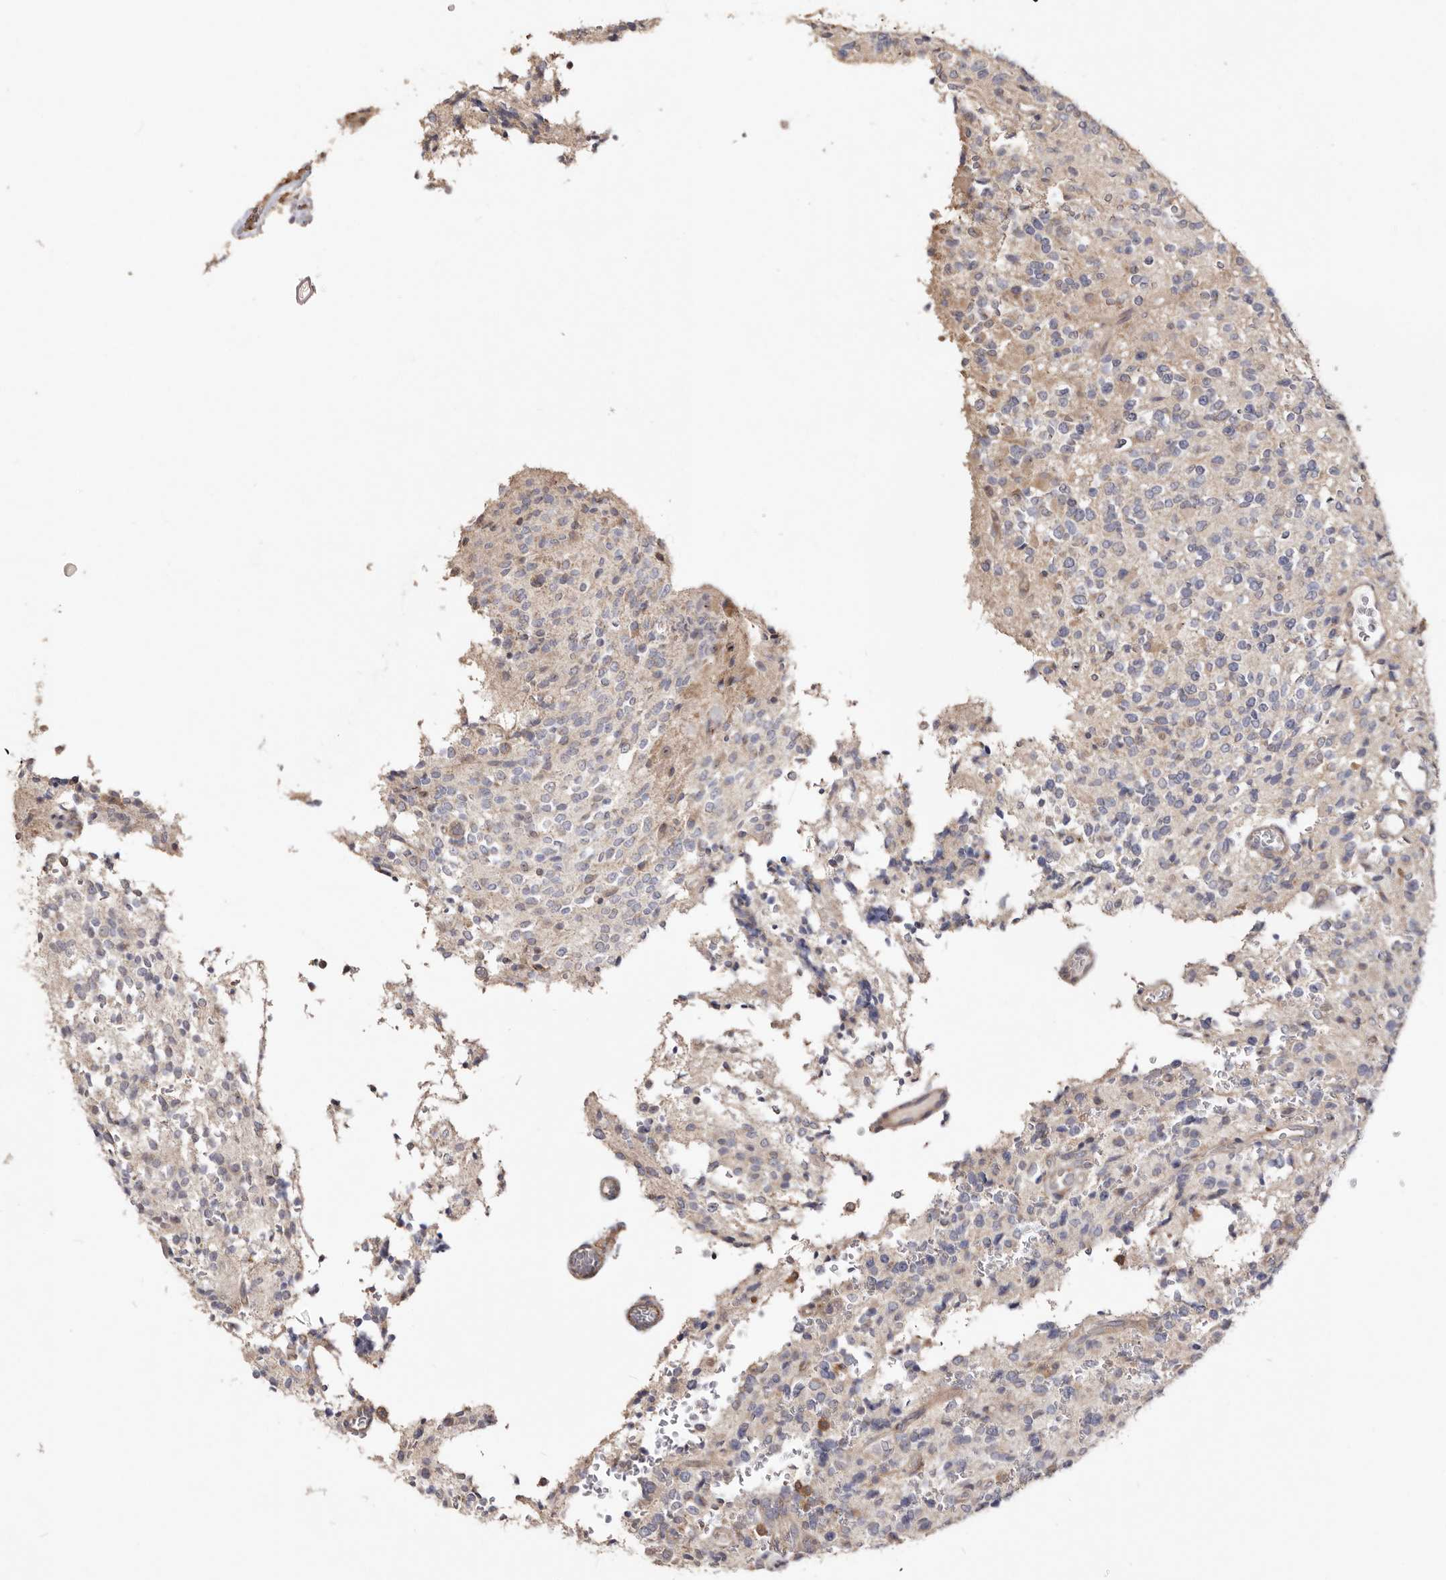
{"staining": {"intensity": "negative", "quantity": "none", "location": "none"}, "tissue": "glioma", "cell_type": "Tumor cells", "image_type": "cancer", "snomed": [{"axis": "morphology", "description": "Glioma, malignant, High grade"}, {"axis": "topography", "description": "Brain"}], "caption": "There is no significant positivity in tumor cells of glioma. Brightfield microscopy of immunohistochemistry (IHC) stained with DAB (brown) and hematoxylin (blue), captured at high magnification.", "gene": "LRRC25", "patient": {"sex": "male", "age": 34}}